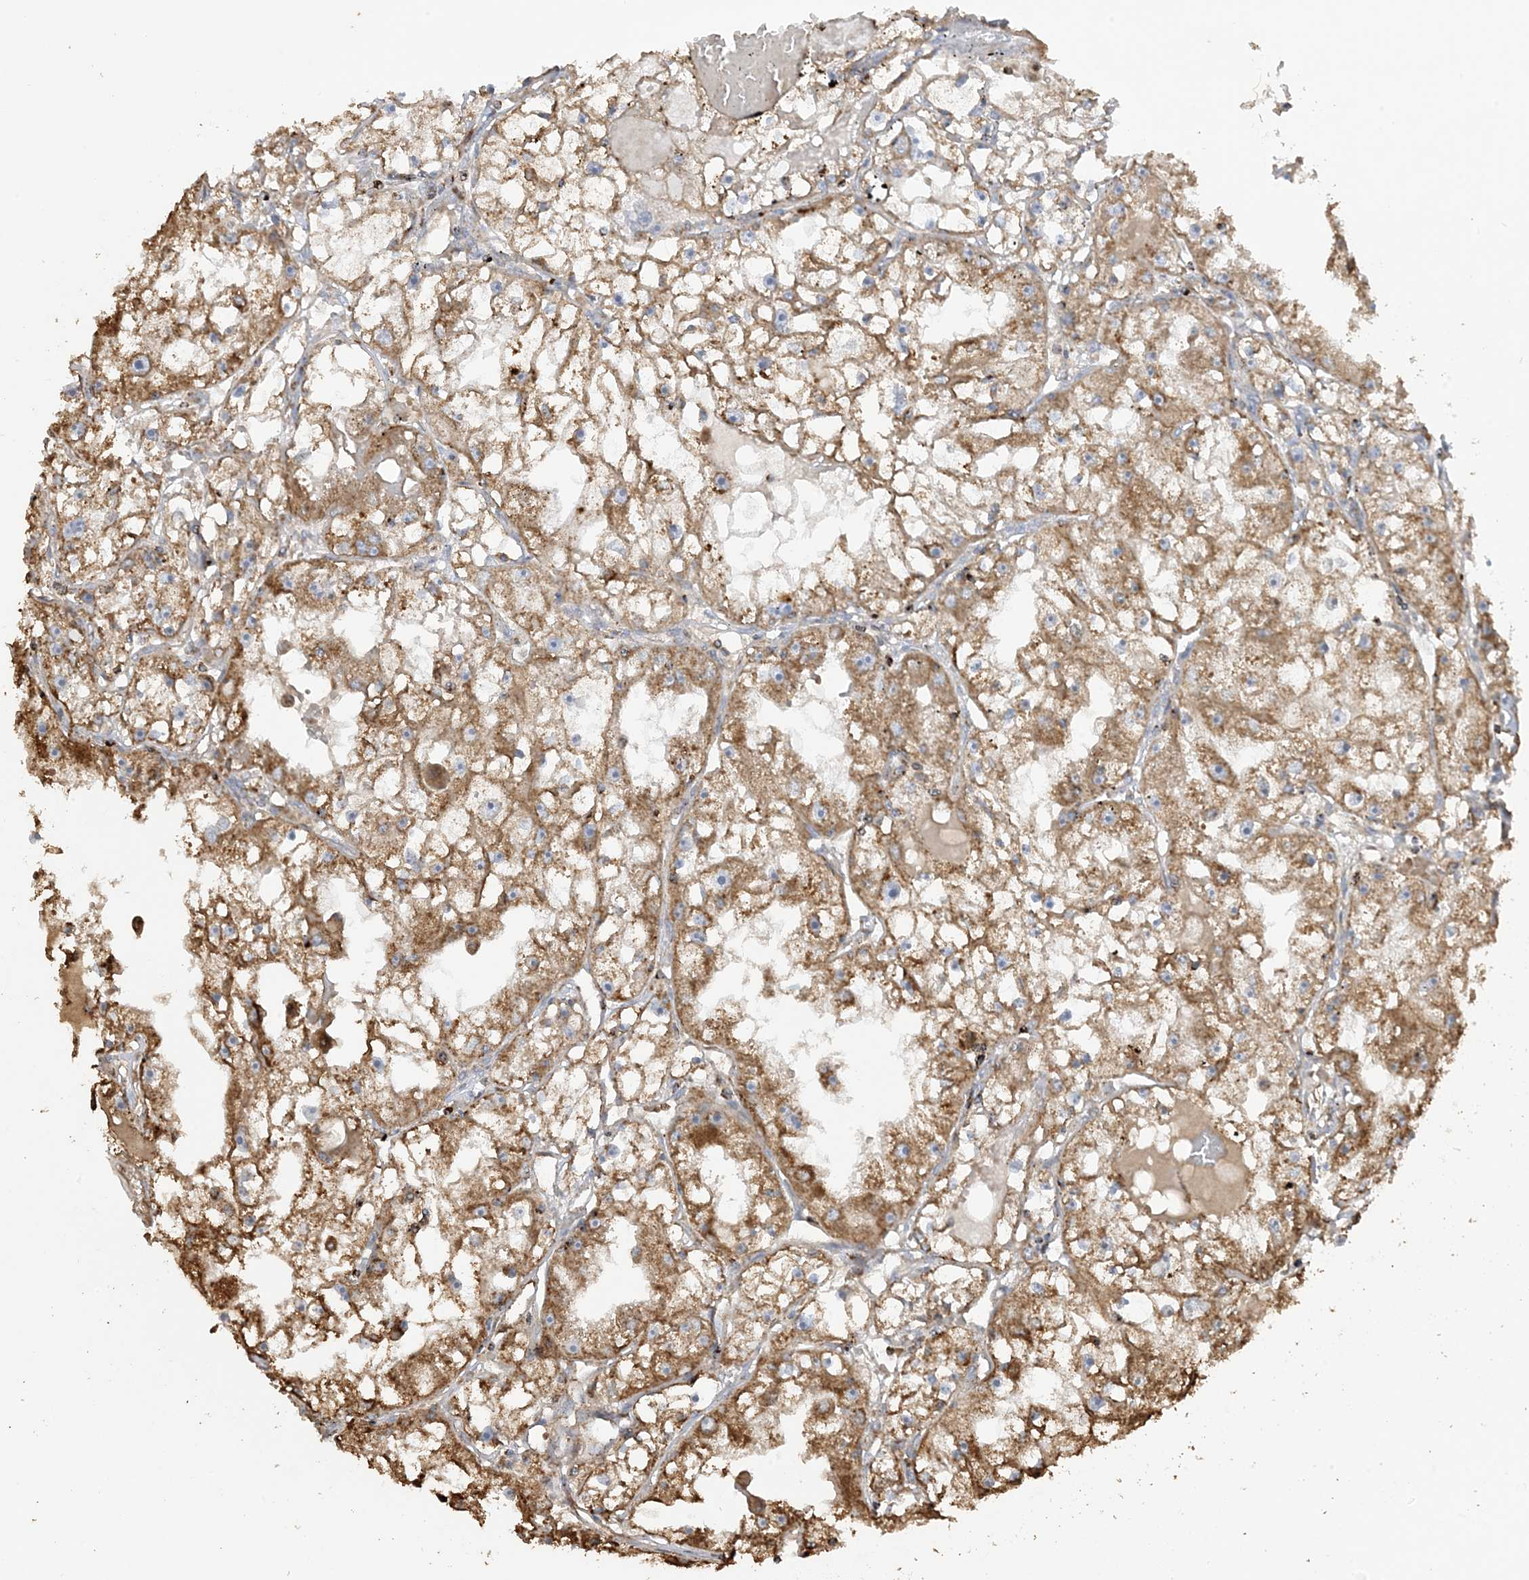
{"staining": {"intensity": "moderate", "quantity": ">75%", "location": "cytoplasmic/membranous"}, "tissue": "renal cancer", "cell_type": "Tumor cells", "image_type": "cancer", "snomed": [{"axis": "morphology", "description": "Adenocarcinoma, NOS"}, {"axis": "topography", "description": "Kidney"}], "caption": "Protein staining displays moderate cytoplasmic/membranous positivity in approximately >75% of tumor cells in renal adenocarcinoma.", "gene": "AGA", "patient": {"sex": "male", "age": 56}}